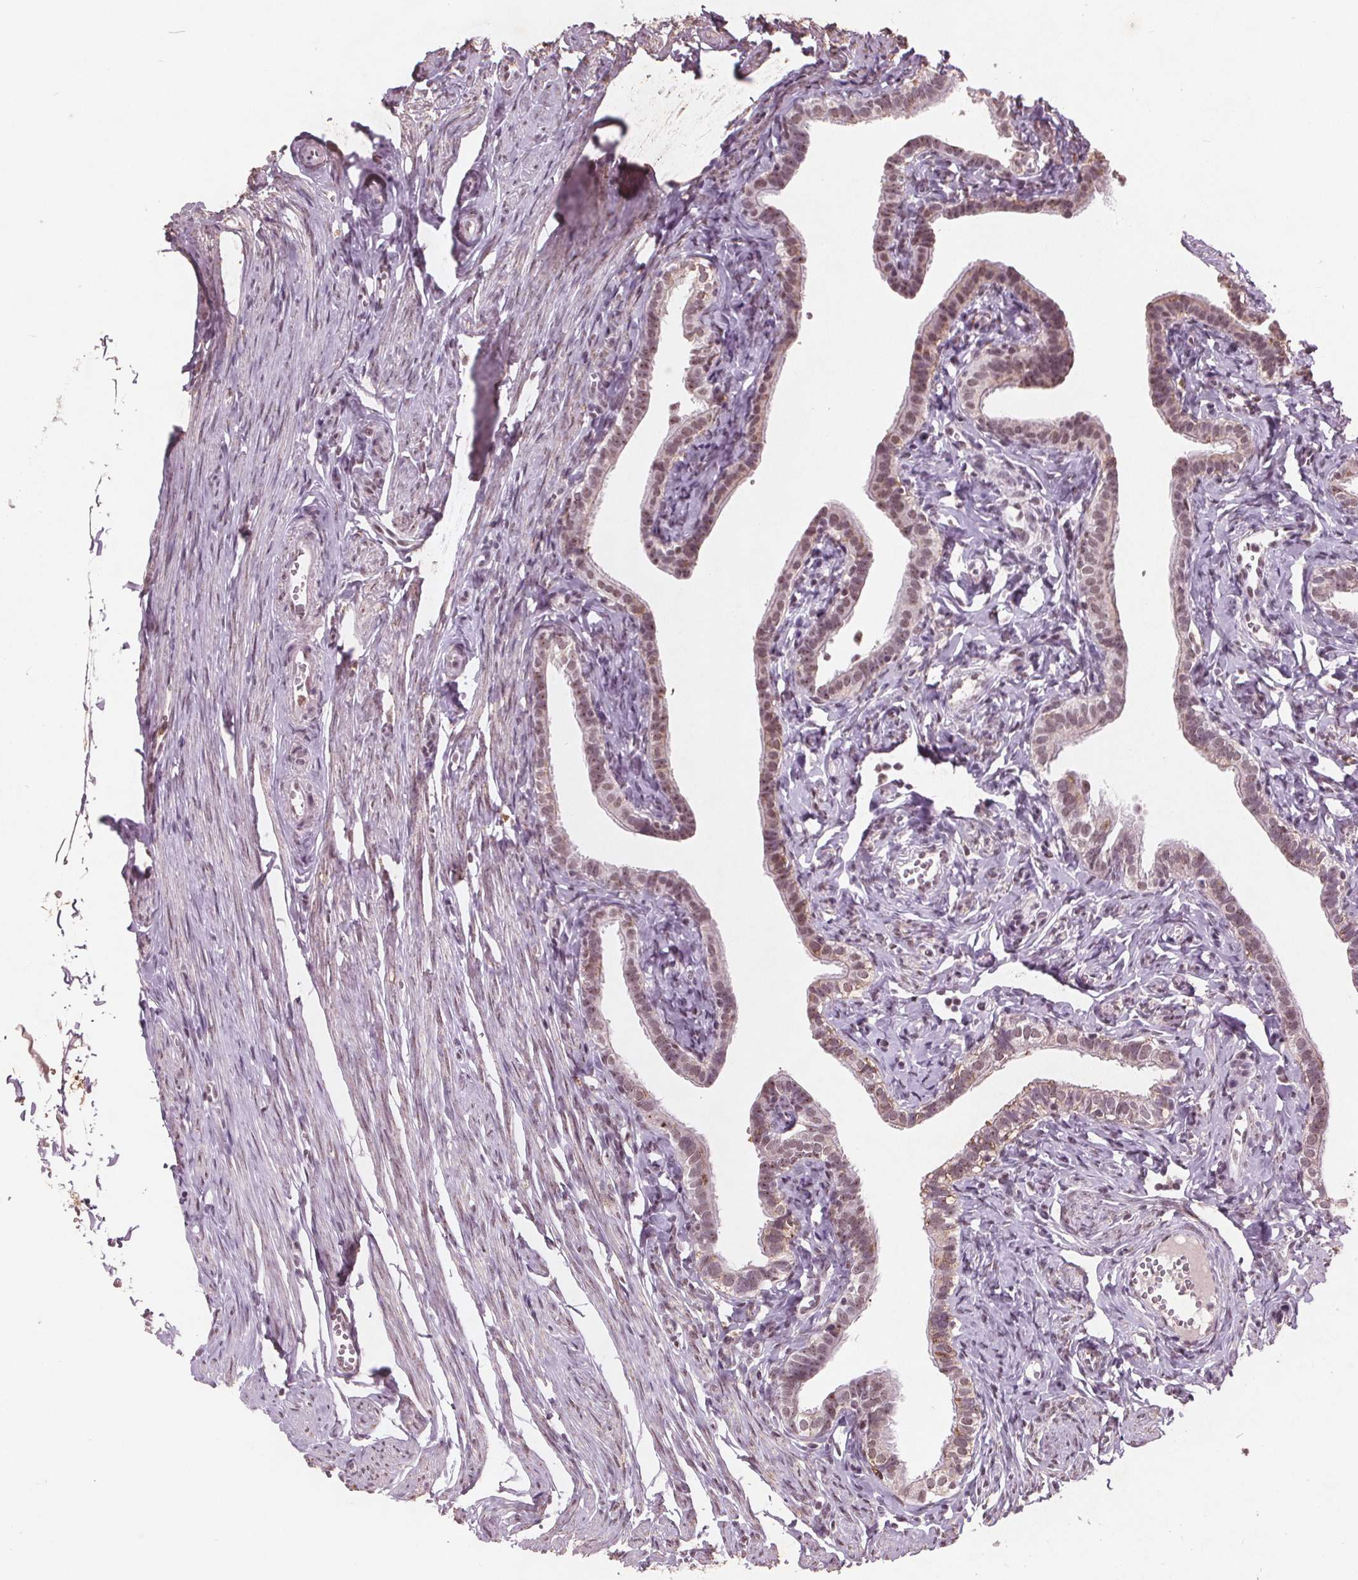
{"staining": {"intensity": "weak", "quantity": ">75%", "location": "nuclear"}, "tissue": "fallopian tube", "cell_type": "Glandular cells", "image_type": "normal", "snomed": [{"axis": "morphology", "description": "Normal tissue, NOS"}, {"axis": "topography", "description": "Fallopian tube"}], "caption": "Protein staining of unremarkable fallopian tube reveals weak nuclear positivity in approximately >75% of glandular cells.", "gene": "RPS6KA2", "patient": {"sex": "female", "age": 41}}